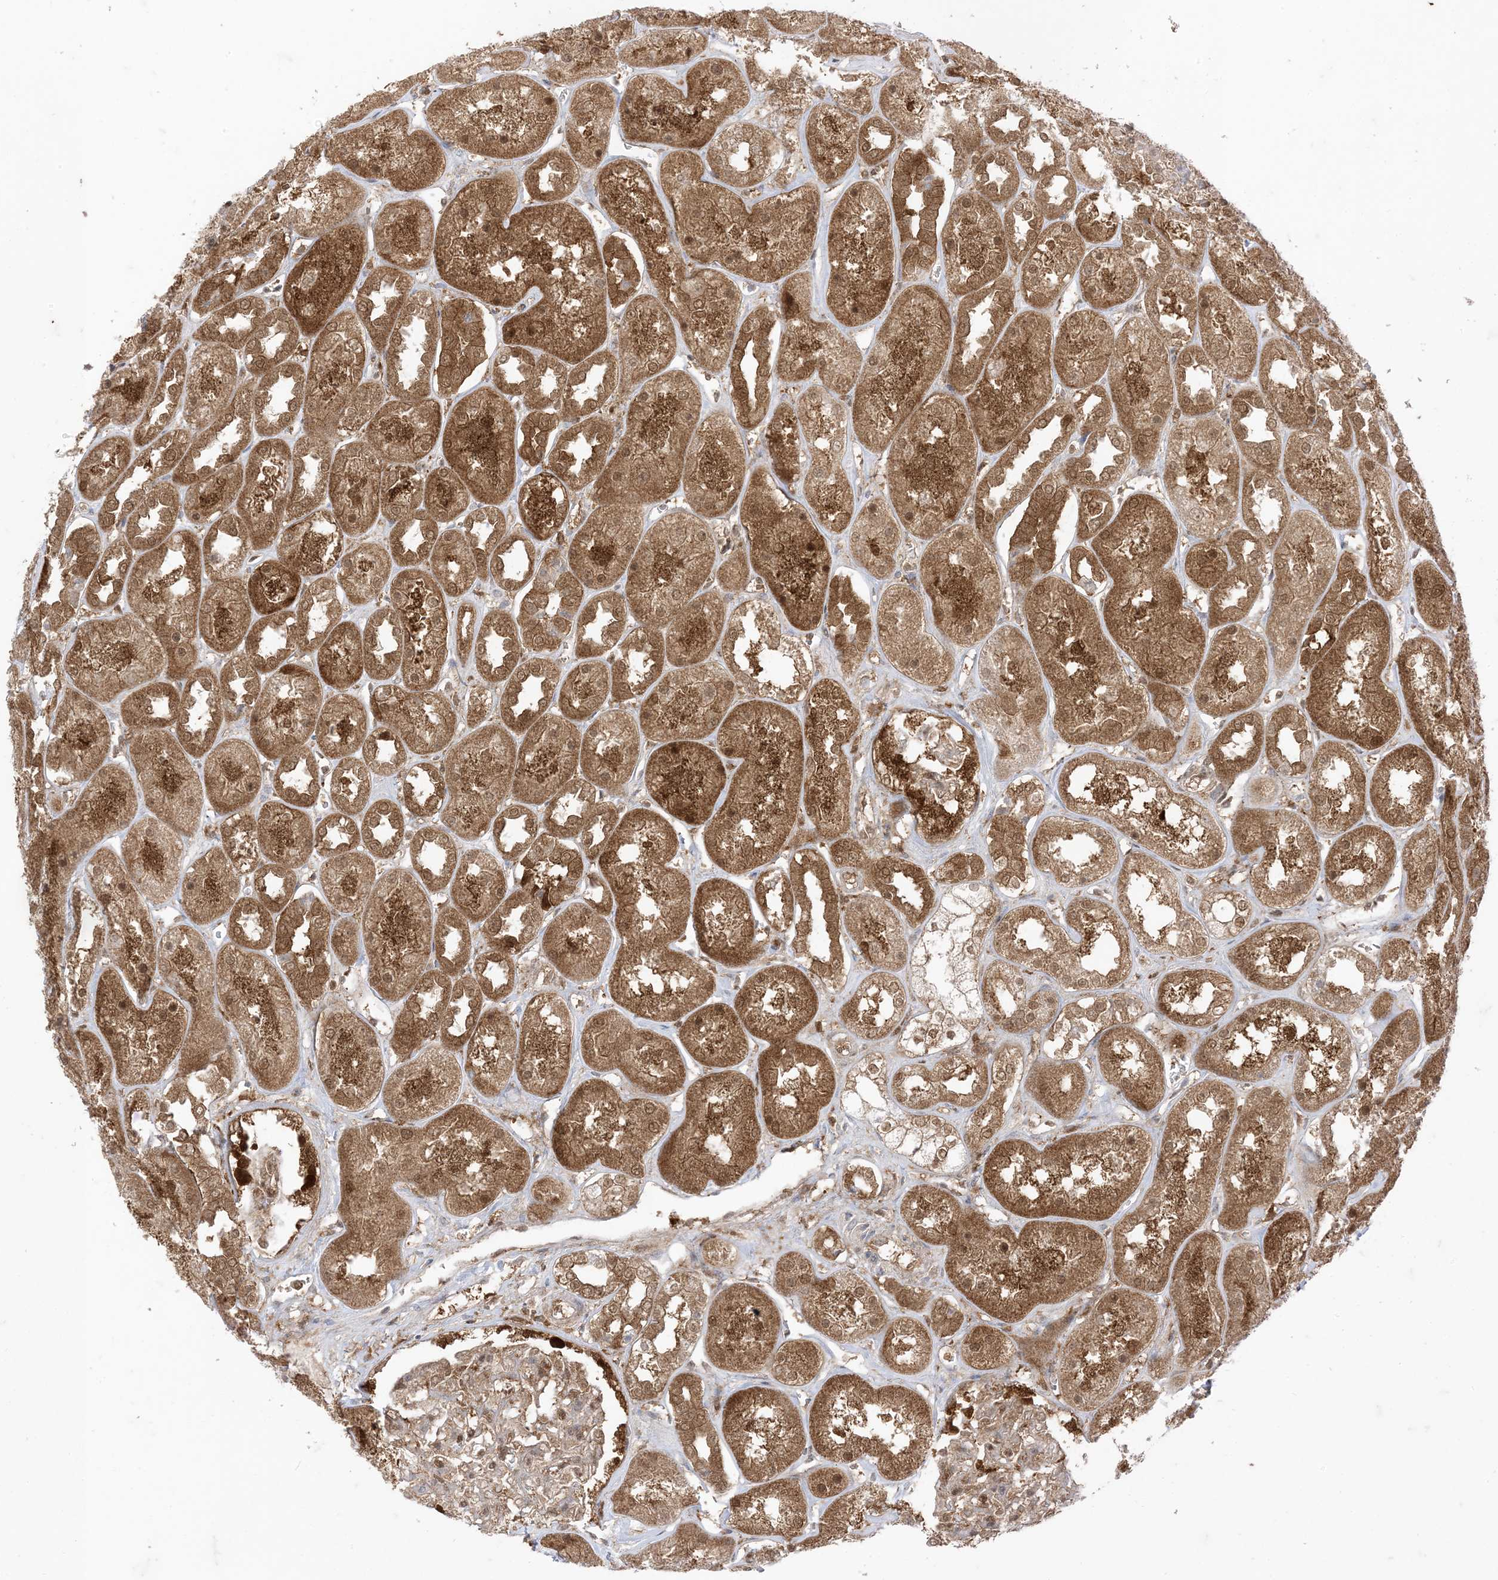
{"staining": {"intensity": "moderate", "quantity": "25%-75%", "location": "nuclear"}, "tissue": "kidney", "cell_type": "Cells in glomeruli", "image_type": "normal", "snomed": [{"axis": "morphology", "description": "Normal tissue, NOS"}, {"axis": "topography", "description": "Kidney"}], "caption": "Human kidney stained with a brown dye displays moderate nuclear positive positivity in approximately 25%-75% of cells in glomeruli.", "gene": "PTPA", "patient": {"sex": "male", "age": 70}}